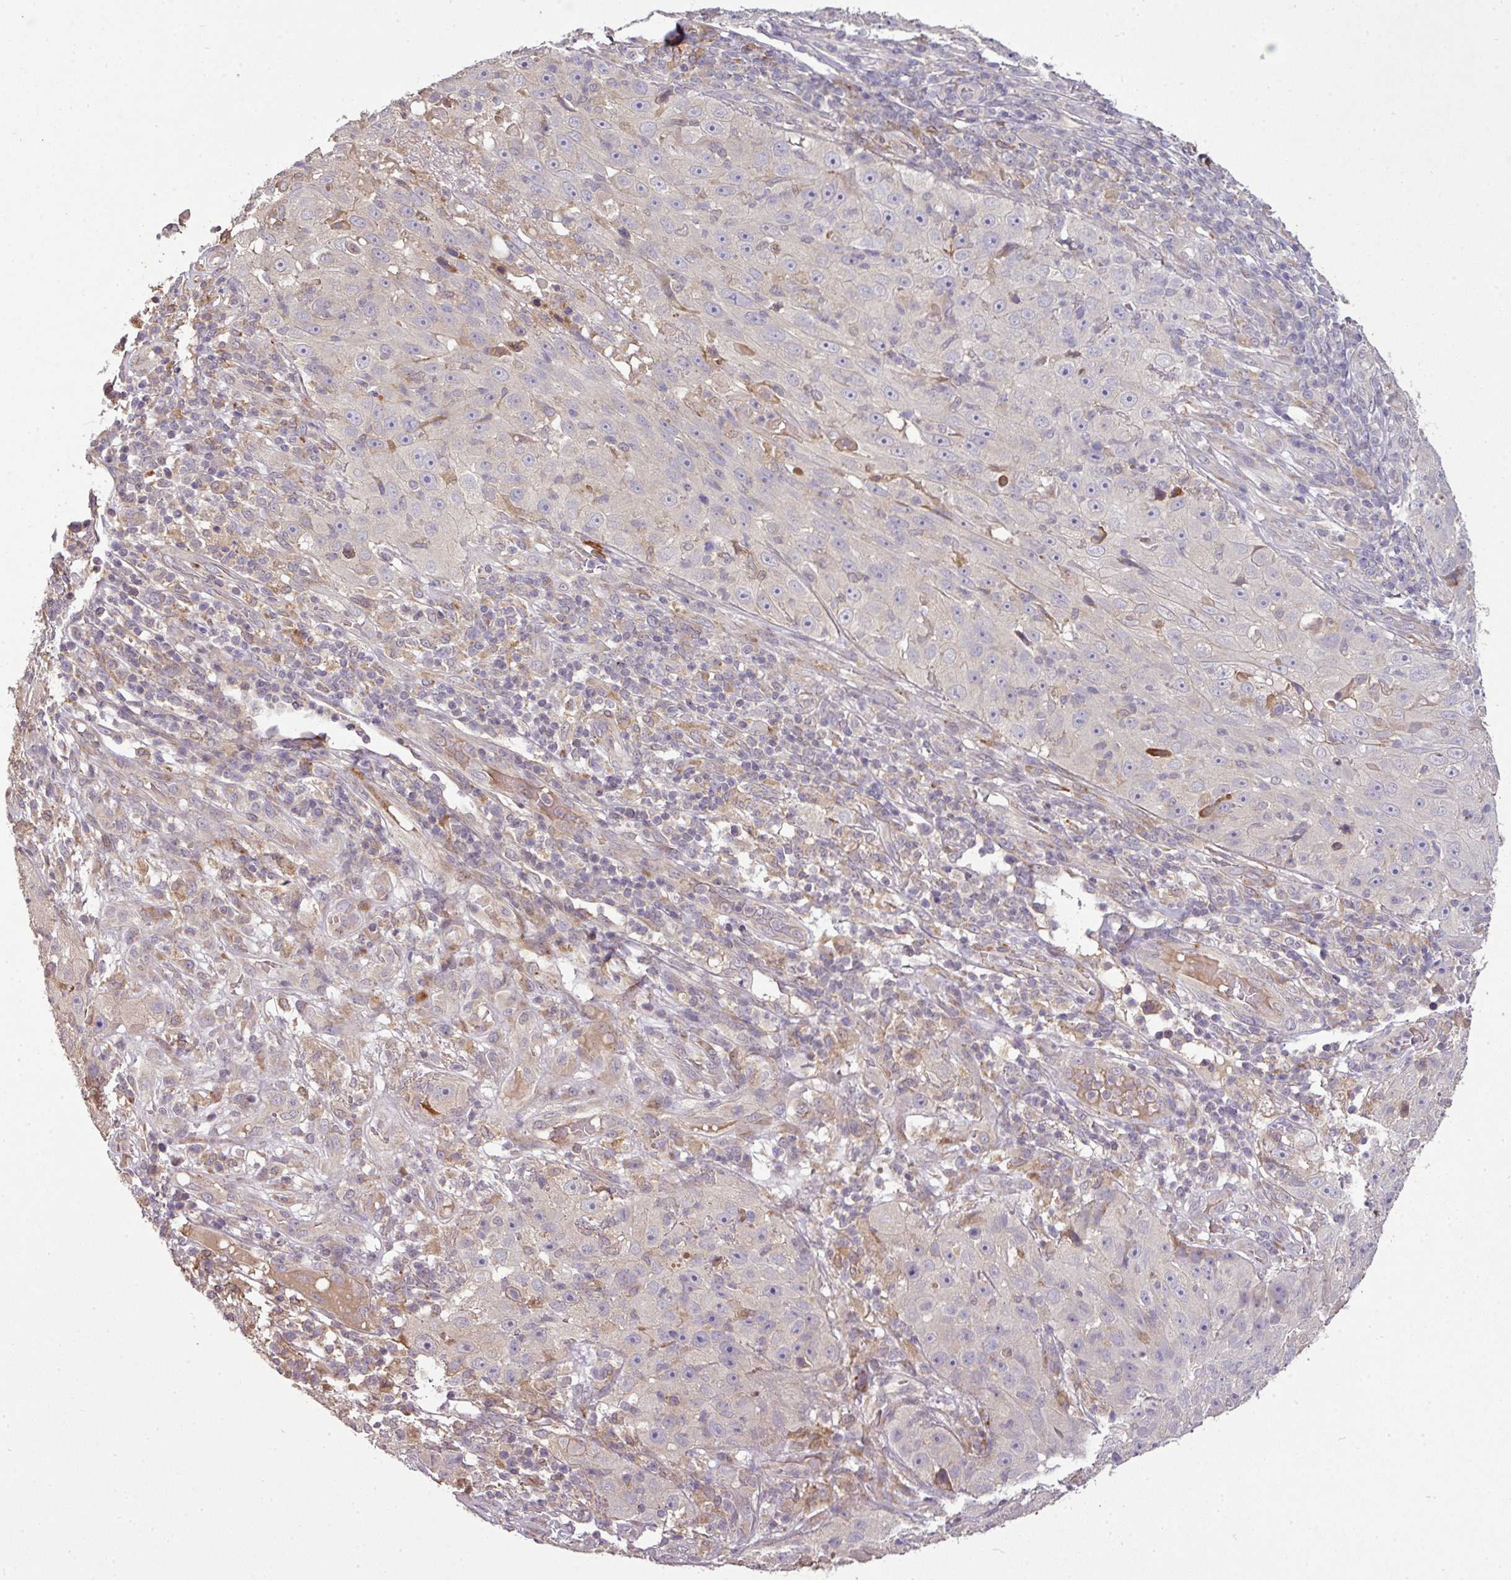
{"staining": {"intensity": "negative", "quantity": "none", "location": "none"}, "tissue": "skin cancer", "cell_type": "Tumor cells", "image_type": "cancer", "snomed": [{"axis": "morphology", "description": "Squamous cell carcinoma, NOS"}, {"axis": "topography", "description": "Skin"}], "caption": "Tumor cells show no significant protein staining in squamous cell carcinoma (skin).", "gene": "SPCS3", "patient": {"sex": "female", "age": 87}}